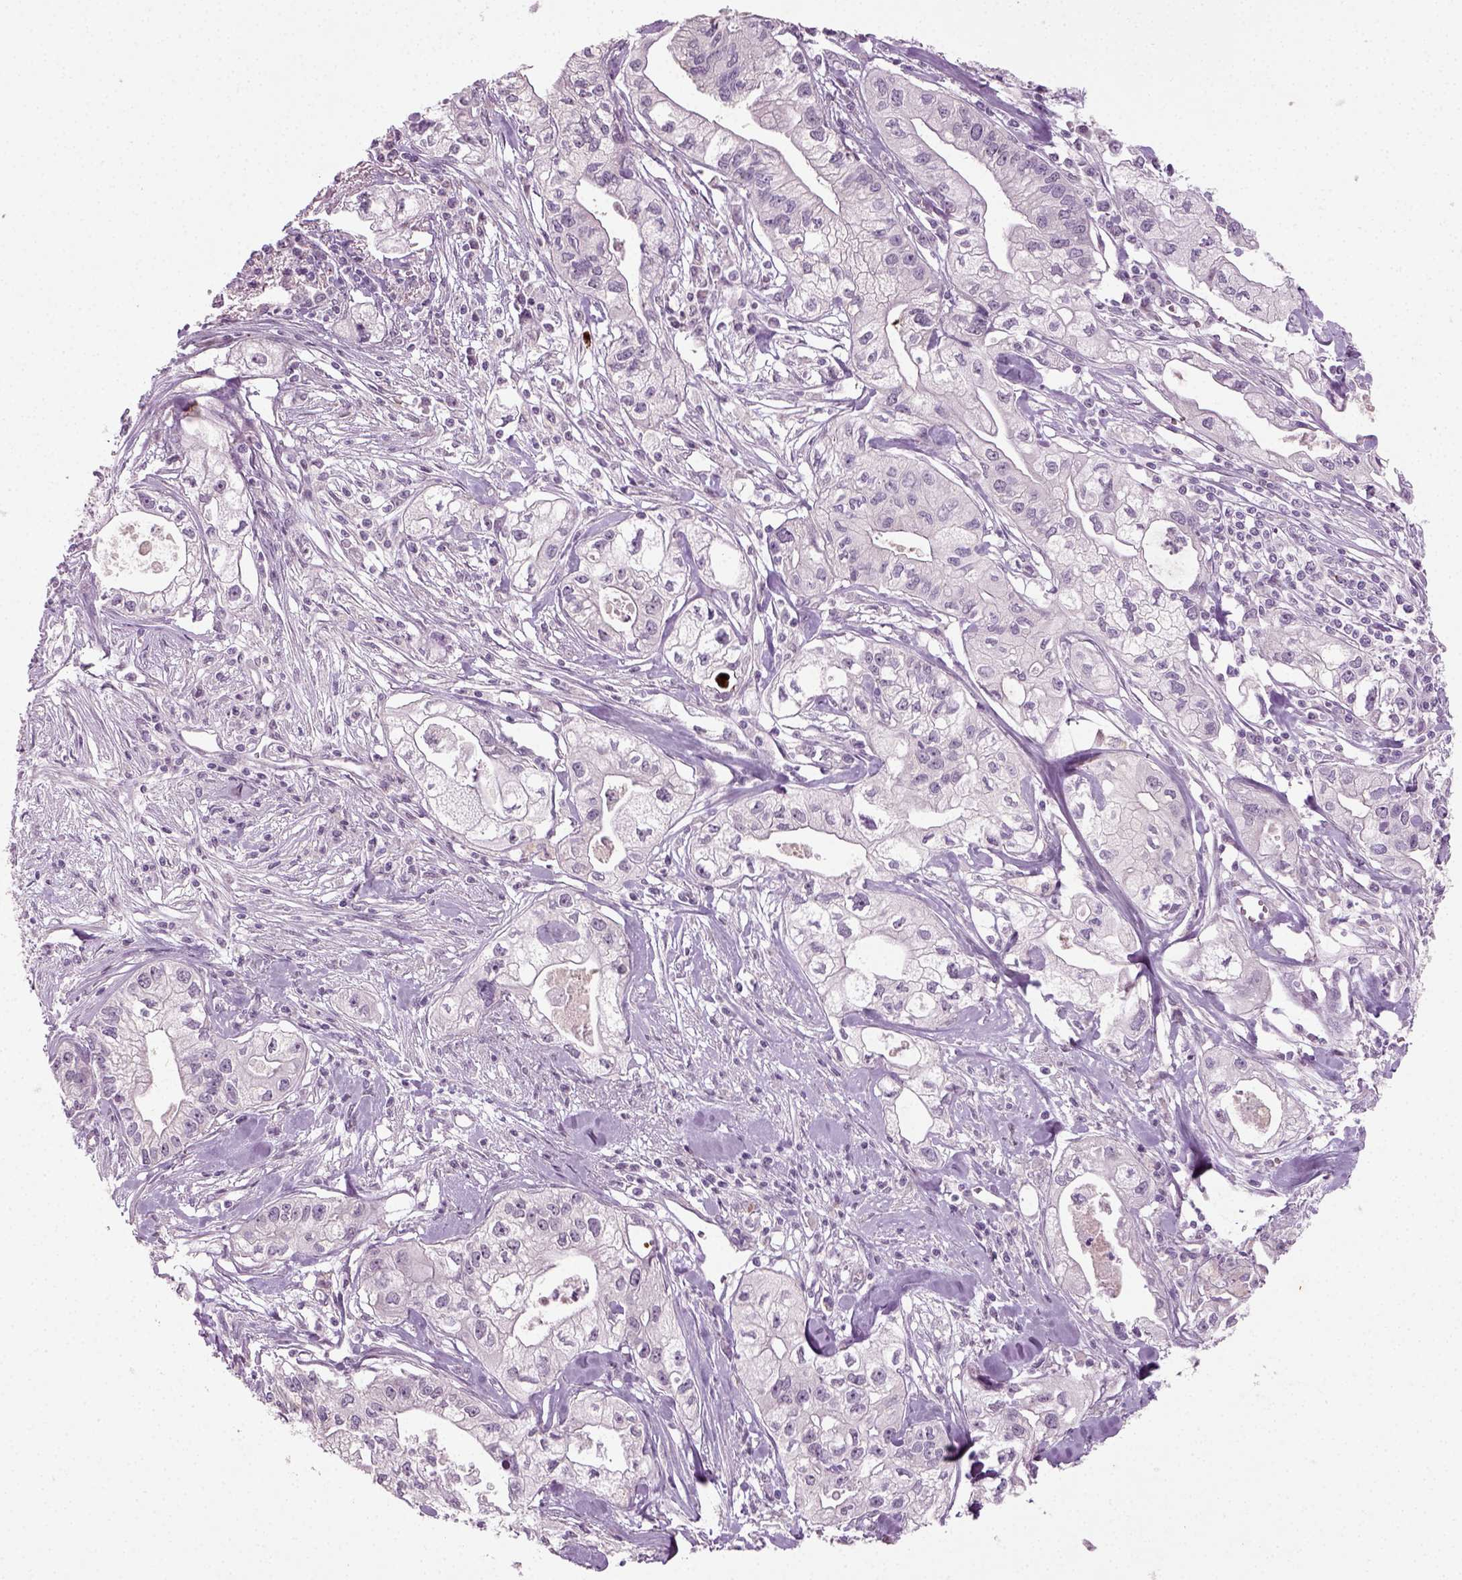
{"staining": {"intensity": "negative", "quantity": "none", "location": "none"}, "tissue": "pancreatic cancer", "cell_type": "Tumor cells", "image_type": "cancer", "snomed": [{"axis": "morphology", "description": "Adenocarcinoma, NOS"}, {"axis": "topography", "description": "Pancreas"}], "caption": "Photomicrograph shows no protein expression in tumor cells of pancreatic cancer (adenocarcinoma) tissue.", "gene": "SYNGAP1", "patient": {"sex": "male", "age": 70}}